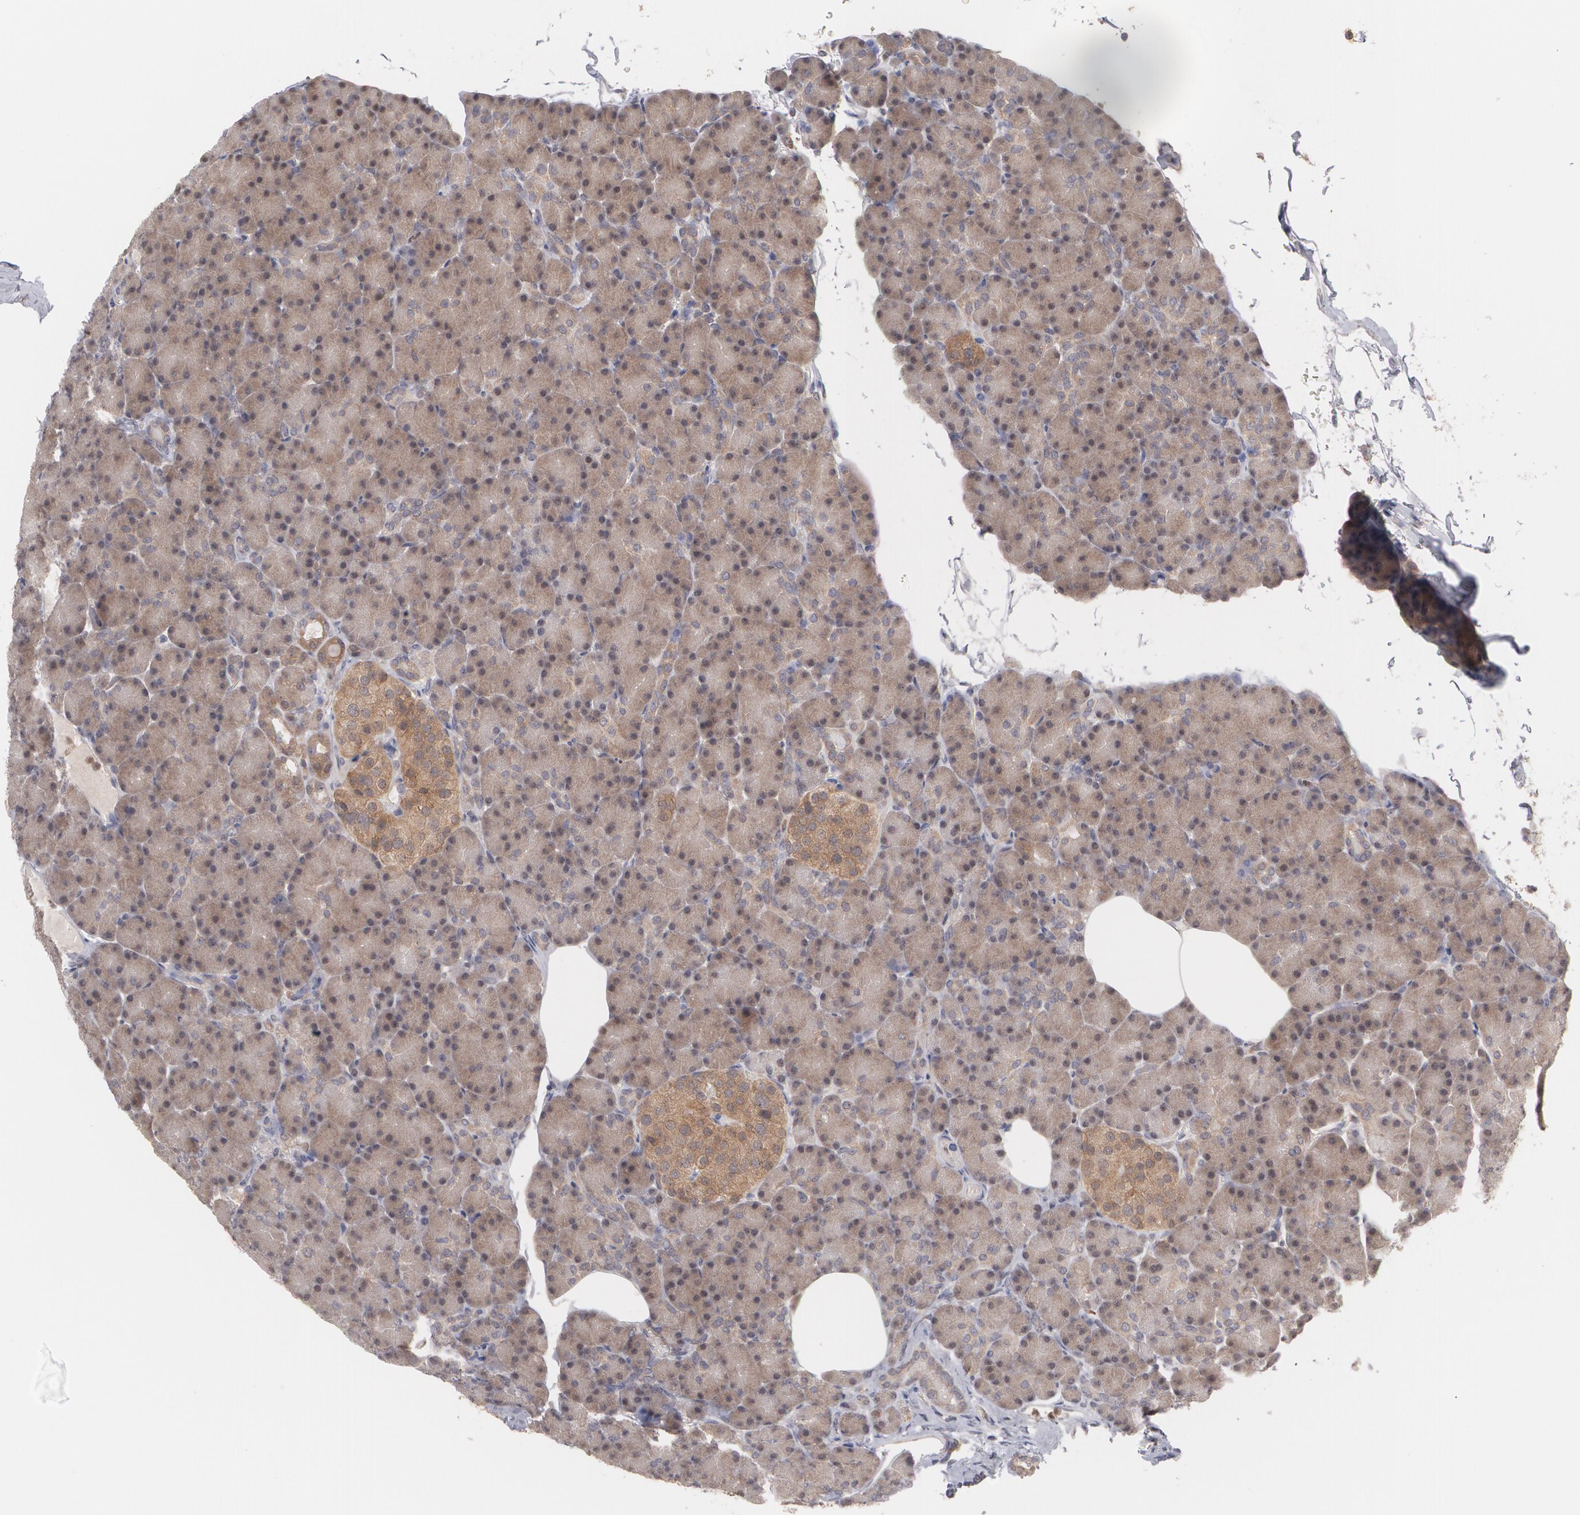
{"staining": {"intensity": "weak", "quantity": "25%-75%", "location": "cytoplasmic/membranous"}, "tissue": "pancreas", "cell_type": "Exocrine glandular cells", "image_type": "normal", "snomed": [{"axis": "morphology", "description": "Normal tissue, NOS"}, {"axis": "topography", "description": "Pancreas"}], "caption": "The micrograph demonstrates immunohistochemical staining of benign pancreas. There is weak cytoplasmic/membranous expression is appreciated in approximately 25%-75% of exocrine glandular cells. (Stains: DAB (3,3'-diaminobenzidine) in brown, nuclei in blue, Microscopy: brightfield microscopy at high magnification).", "gene": "HTT", "patient": {"sex": "female", "age": 43}}